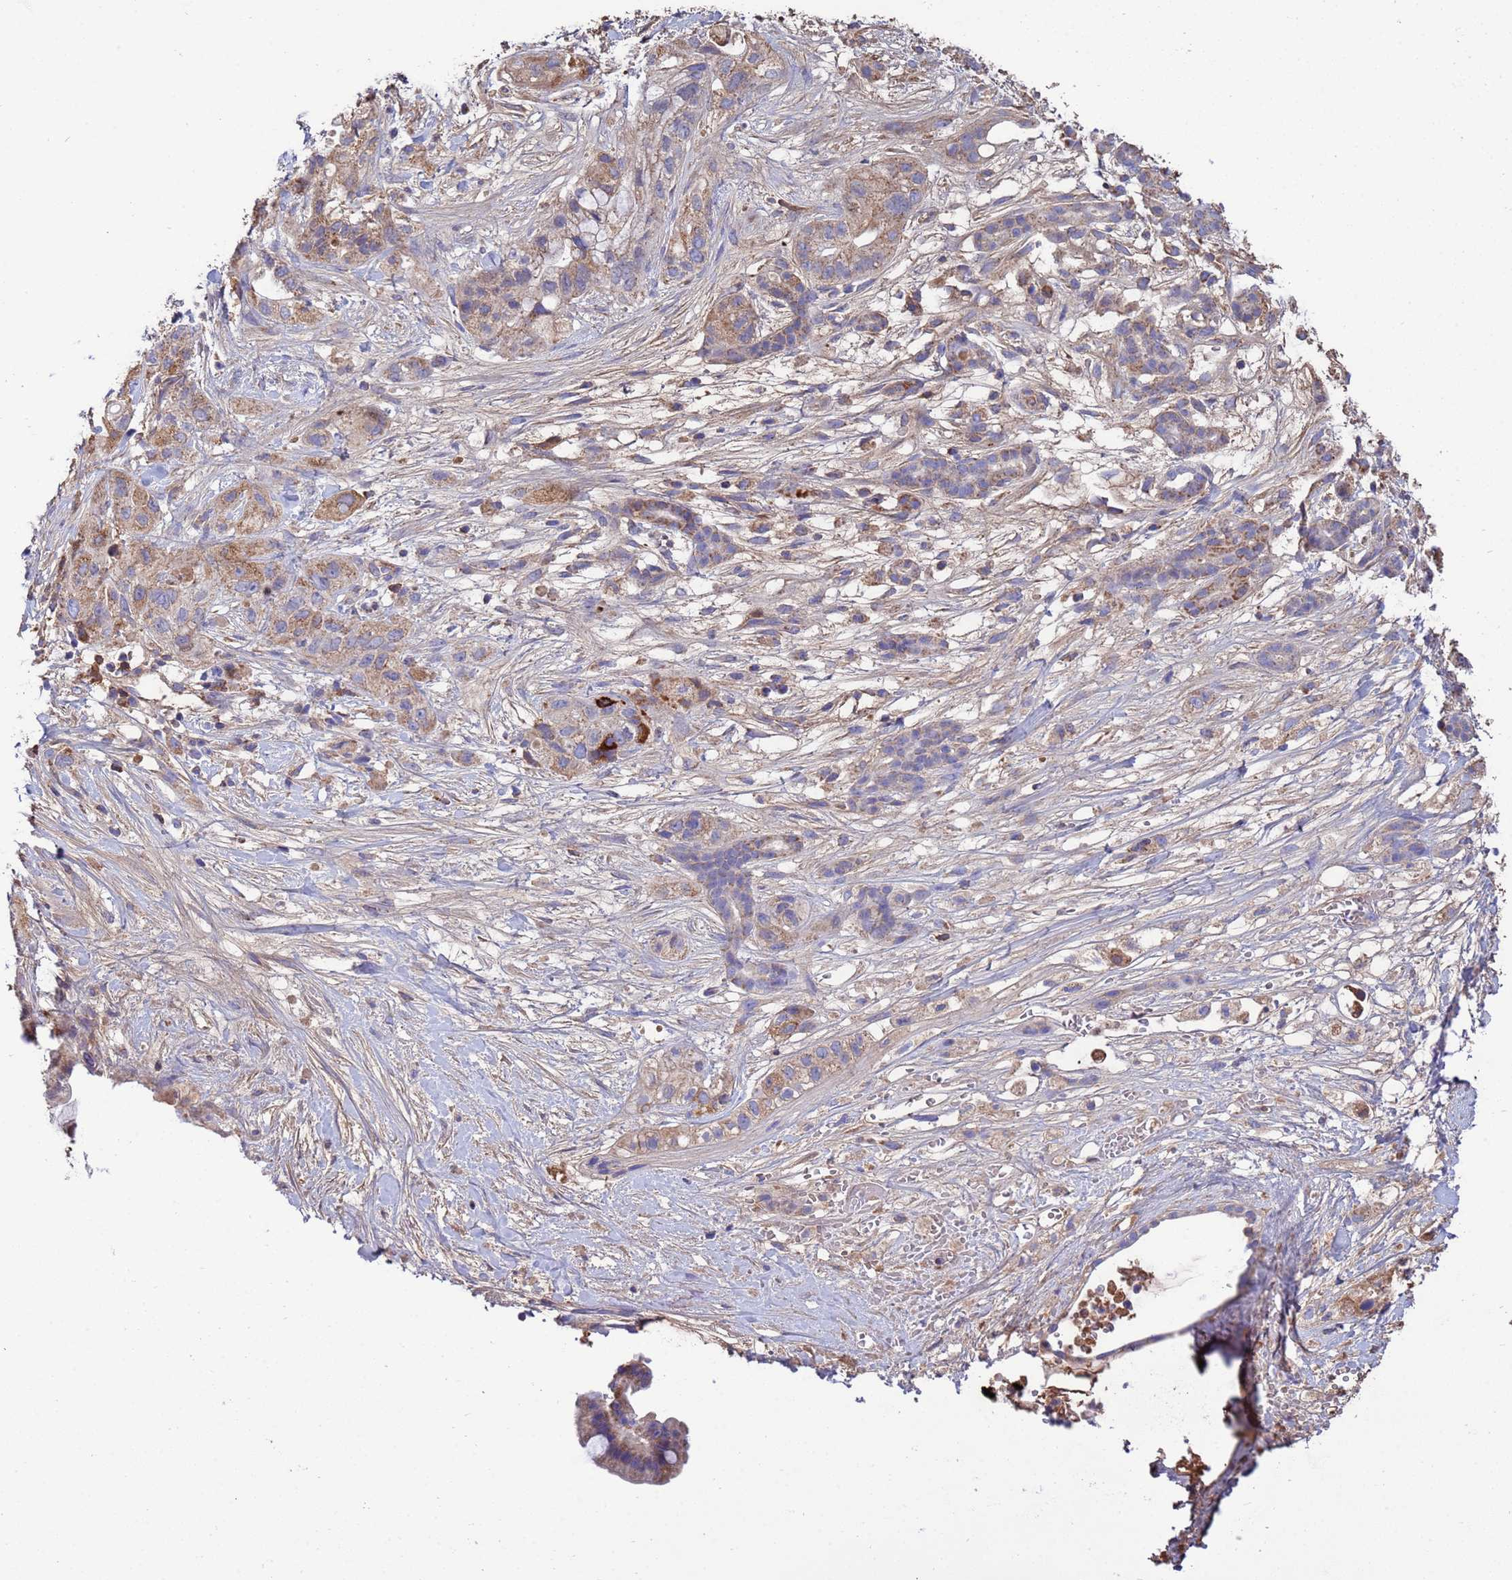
{"staining": {"intensity": "moderate", "quantity": "25%-75%", "location": "cytoplasmic/membranous"}, "tissue": "pancreatic cancer", "cell_type": "Tumor cells", "image_type": "cancer", "snomed": [{"axis": "morphology", "description": "Adenocarcinoma, NOS"}, {"axis": "topography", "description": "Pancreas"}], "caption": "Protein staining of pancreatic adenocarcinoma tissue exhibits moderate cytoplasmic/membranous positivity in approximately 25%-75% of tumor cells. Immunohistochemistry stains the protein in brown and the nuclei are stained blue.", "gene": "GLUD1", "patient": {"sex": "male", "age": 44}}